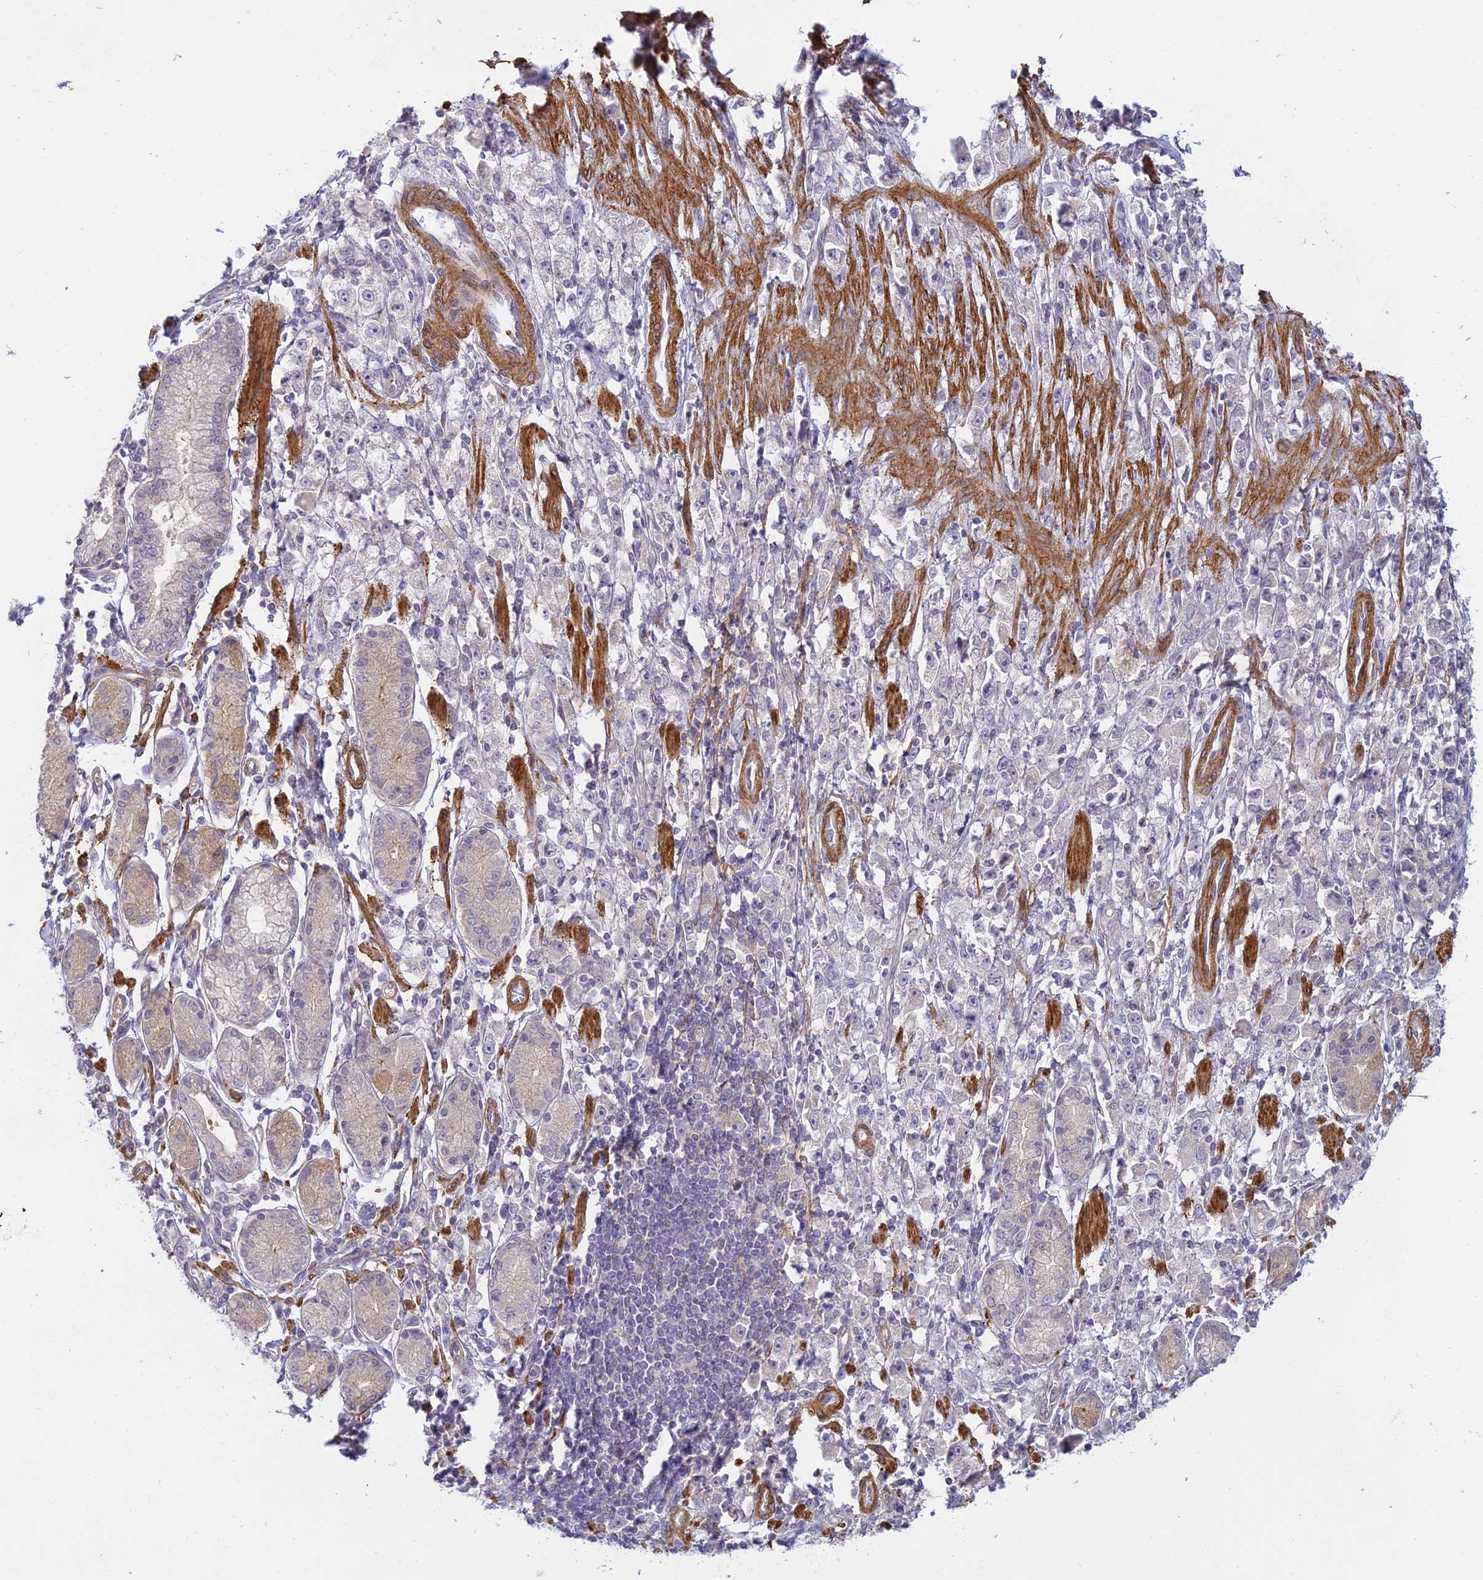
{"staining": {"intensity": "negative", "quantity": "none", "location": "none"}, "tissue": "stomach cancer", "cell_type": "Tumor cells", "image_type": "cancer", "snomed": [{"axis": "morphology", "description": "Adenocarcinoma, NOS"}, {"axis": "topography", "description": "Stomach"}], "caption": "Stomach cancer (adenocarcinoma) was stained to show a protein in brown. There is no significant staining in tumor cells.", "gene": "FBXW4", "patient": {"sex": "female", "age": 59}}